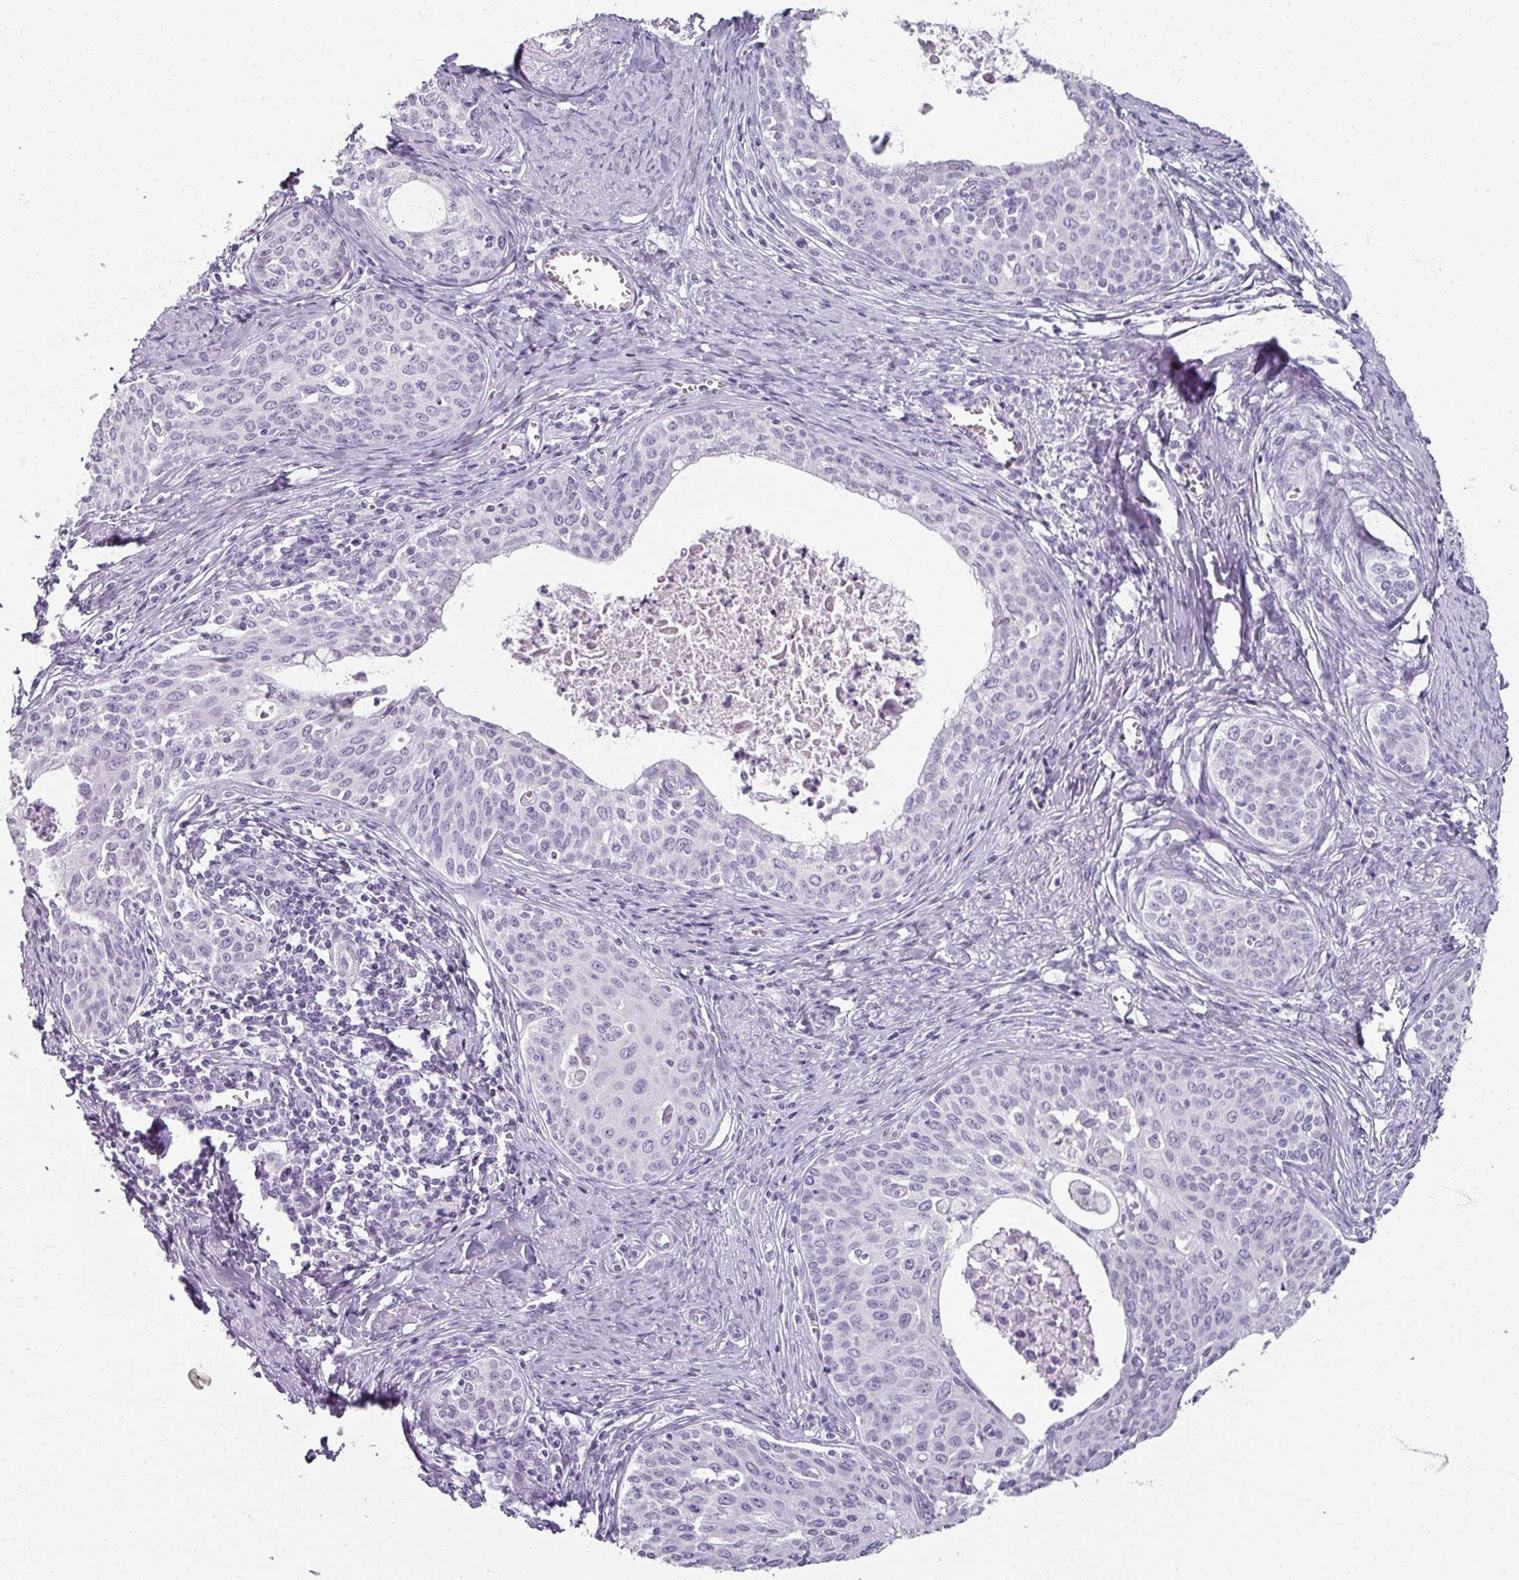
{"staining": {"intensity": "negative", "quantity": "none", "location": "none"}, "tissue": "cervical cancer", "cell_type": "Tumor cells", "image_type": "cancer", "snomed": [{"axis": "morphology", "description": "Squamous cell carcinoma, NOS"}, {"axis": "morphology", "description": "Adenocarcinoma, NOS"}, {"axis": "topography", "description": "Cervix"}], "caption": "Tumor cells are negative for brown protein staining in cervical cancer.", "gene": "REG3G", "patient": {"sex": "female", "age": 52}}